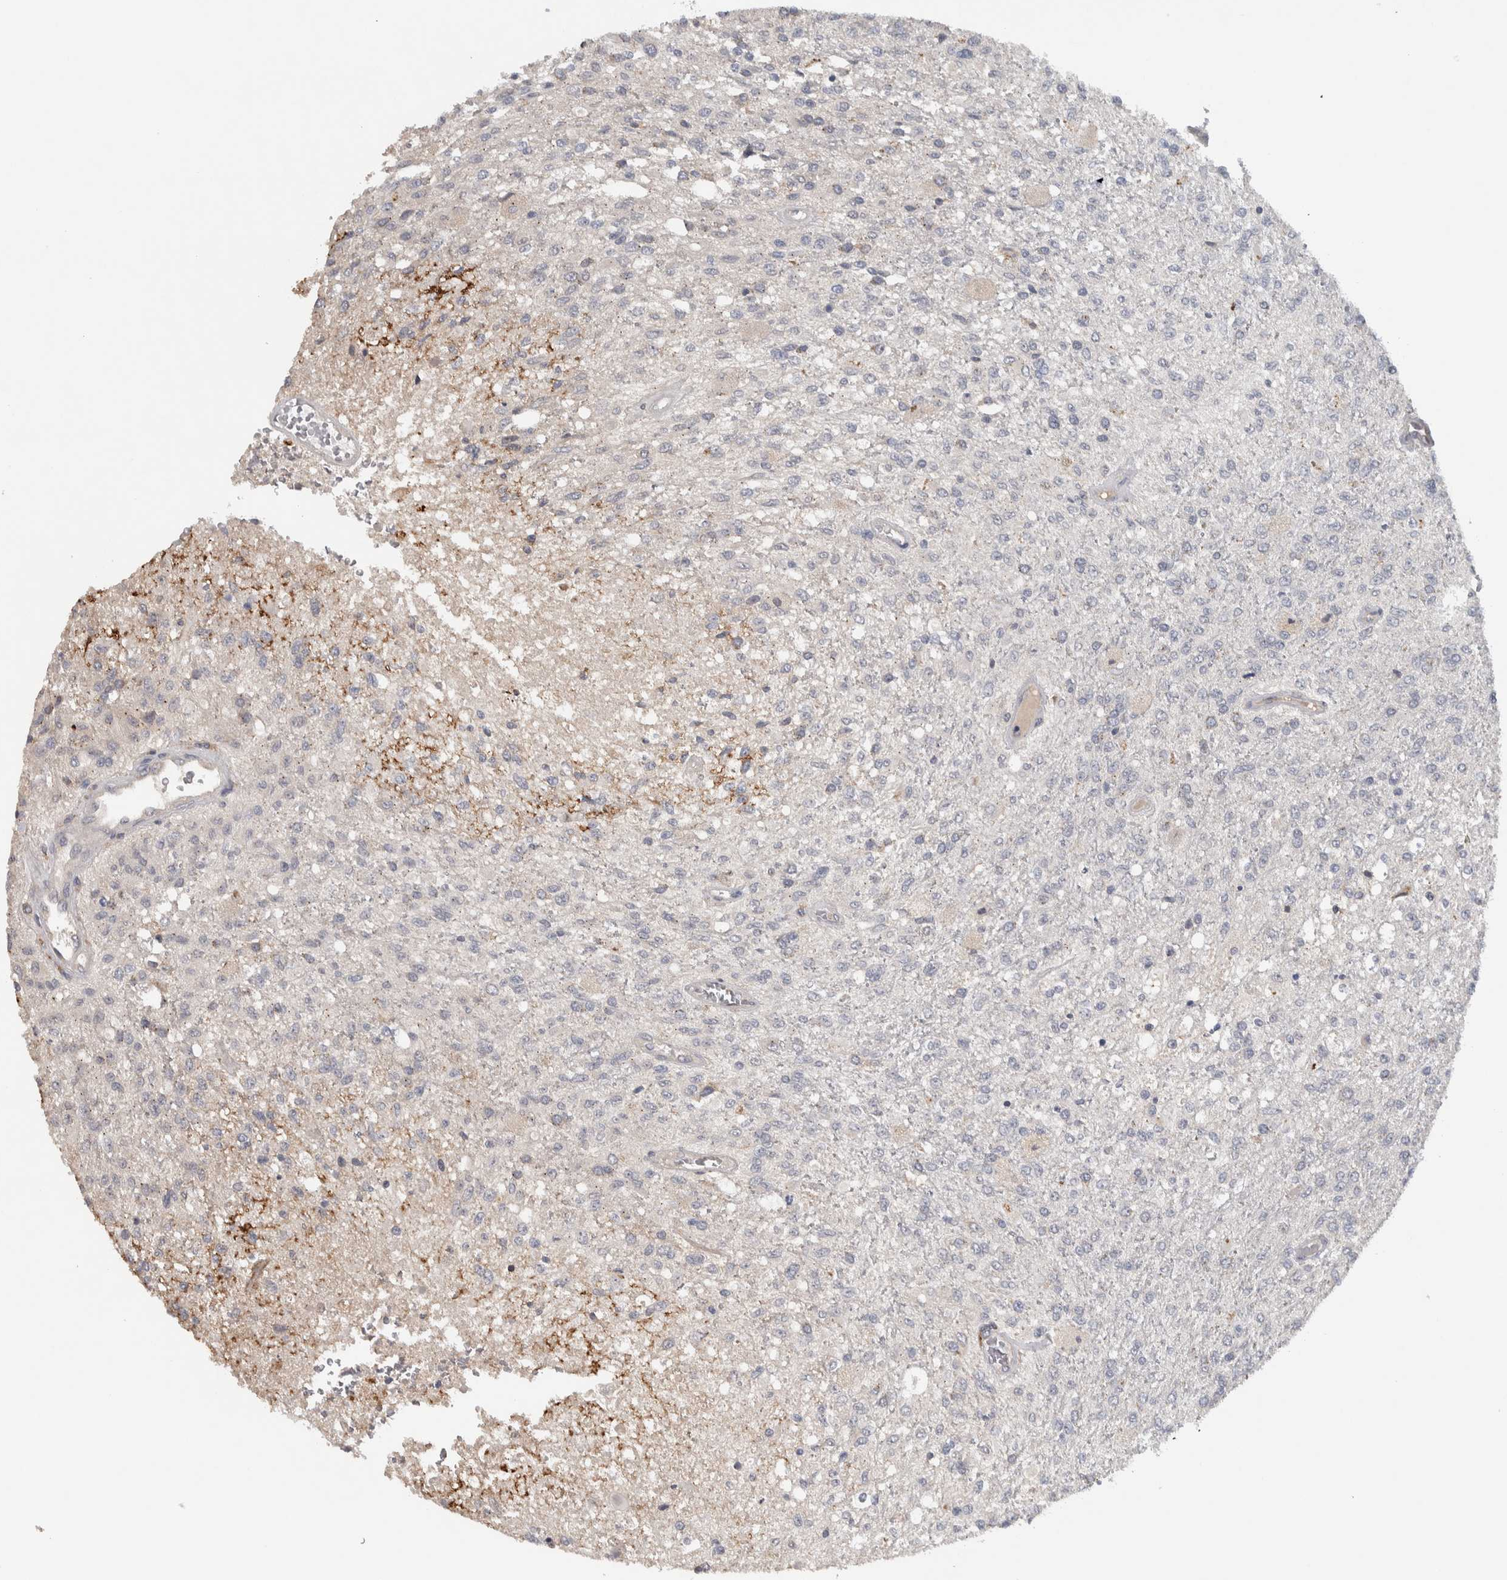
{"staining": {"intensity": "negative", "quantity": "none", "location": "none"}, "tissue": "glioma", "cell_type": "Tumor cells", "image_type": "cancer", "snomed": [{"axis": "morphology", "description": "Normal tissue, NOS"}, {"axis": "morphology", "description": "Glioma, malignant, High grade"}, {"axis": "topography", "description": "Cerebral cortex"}], "caption": "Protein analysis of glioma reveals no significant staining in tumor cells.", "gene": "ADPRM", "patient": {"sex": "male", "age": 77}}